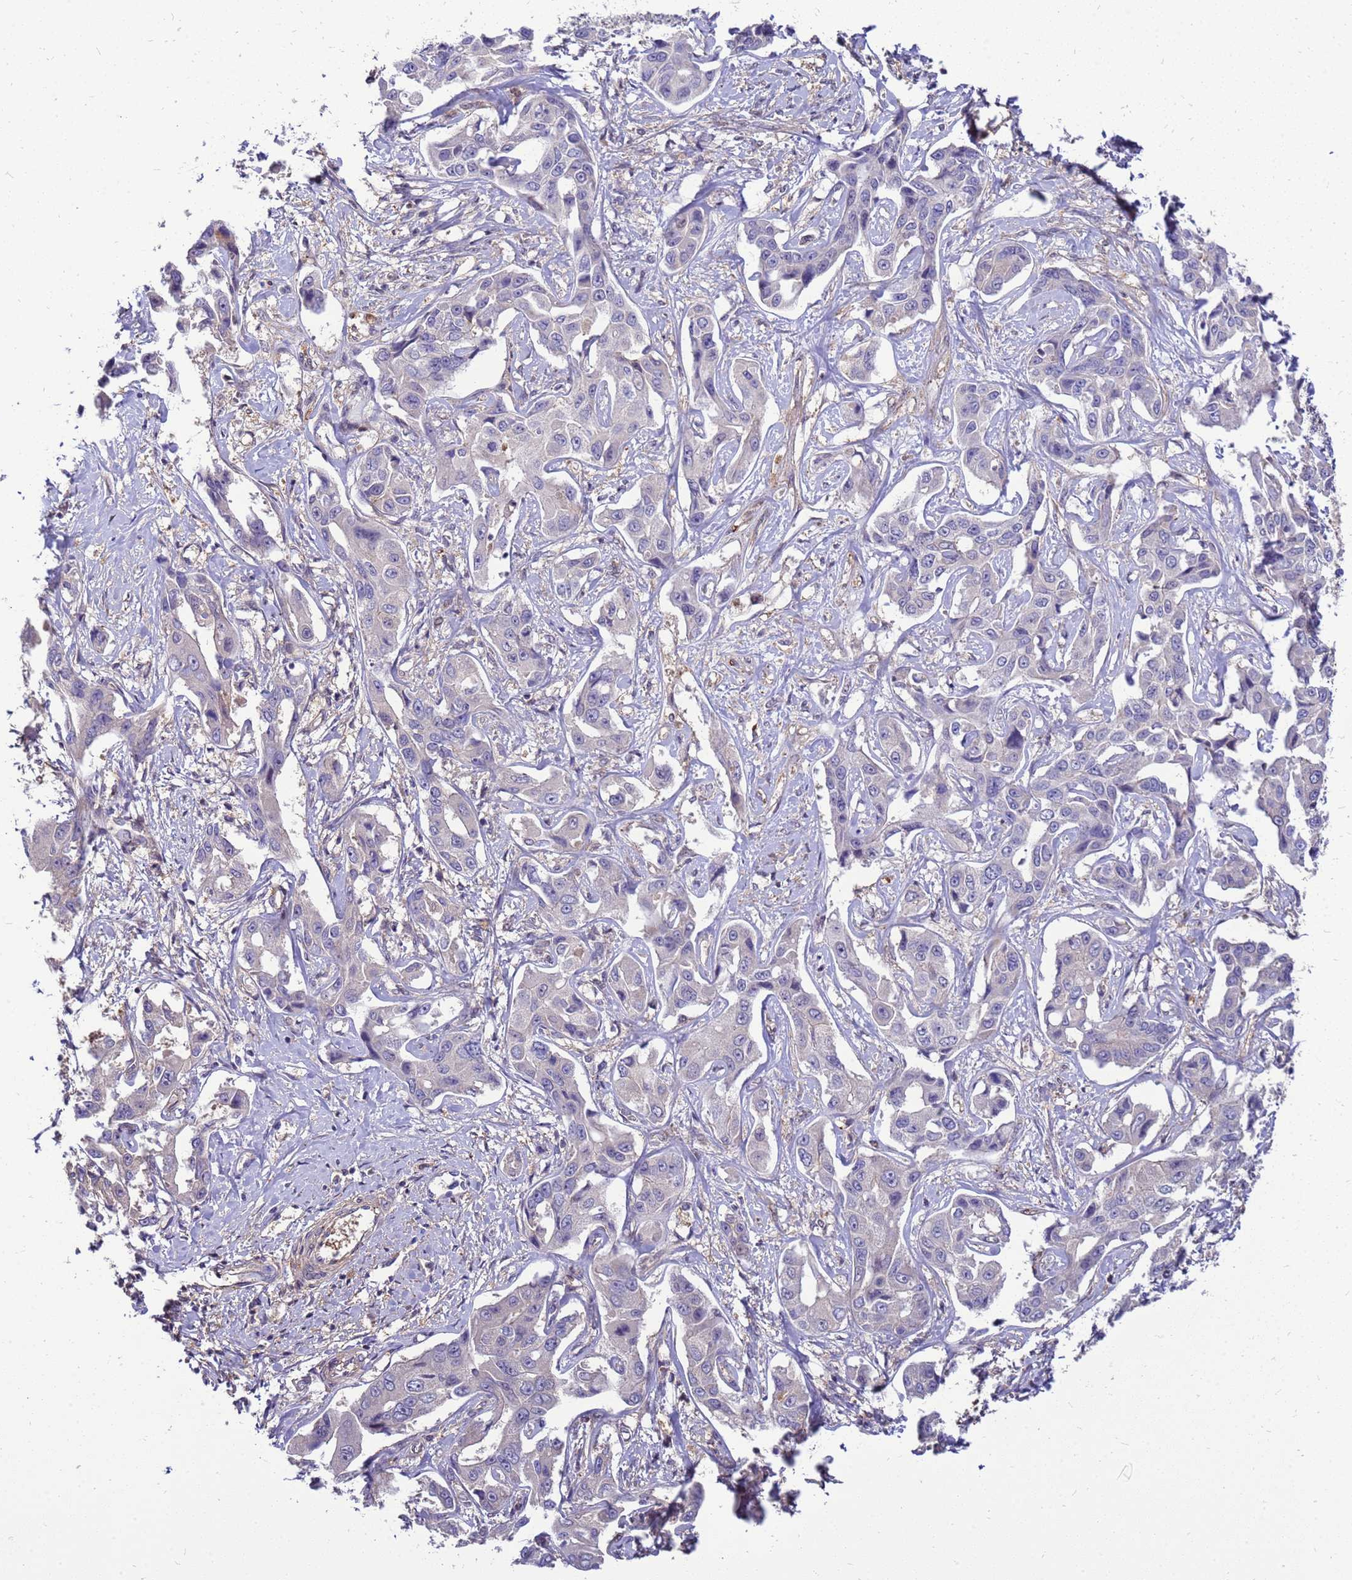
{"staining": {"intensity": "negative", "quantity": "none", "location": "none"}, "tissue": "liver cancer", "cell_type": "Tumor cells", "image_type": "cancer", "snomed": [{"axis": "morphology", "description": "Cholangiocarcinoma"}, {"axis": "topography", "description": "Liver"}], "caption": "Liver cholangiocarcinoma was stained to show a protein in brown. There is no significant staining in tumor cells.", "gene": "ENOPH1", "patient": {"sex": "male", "age": 59}}